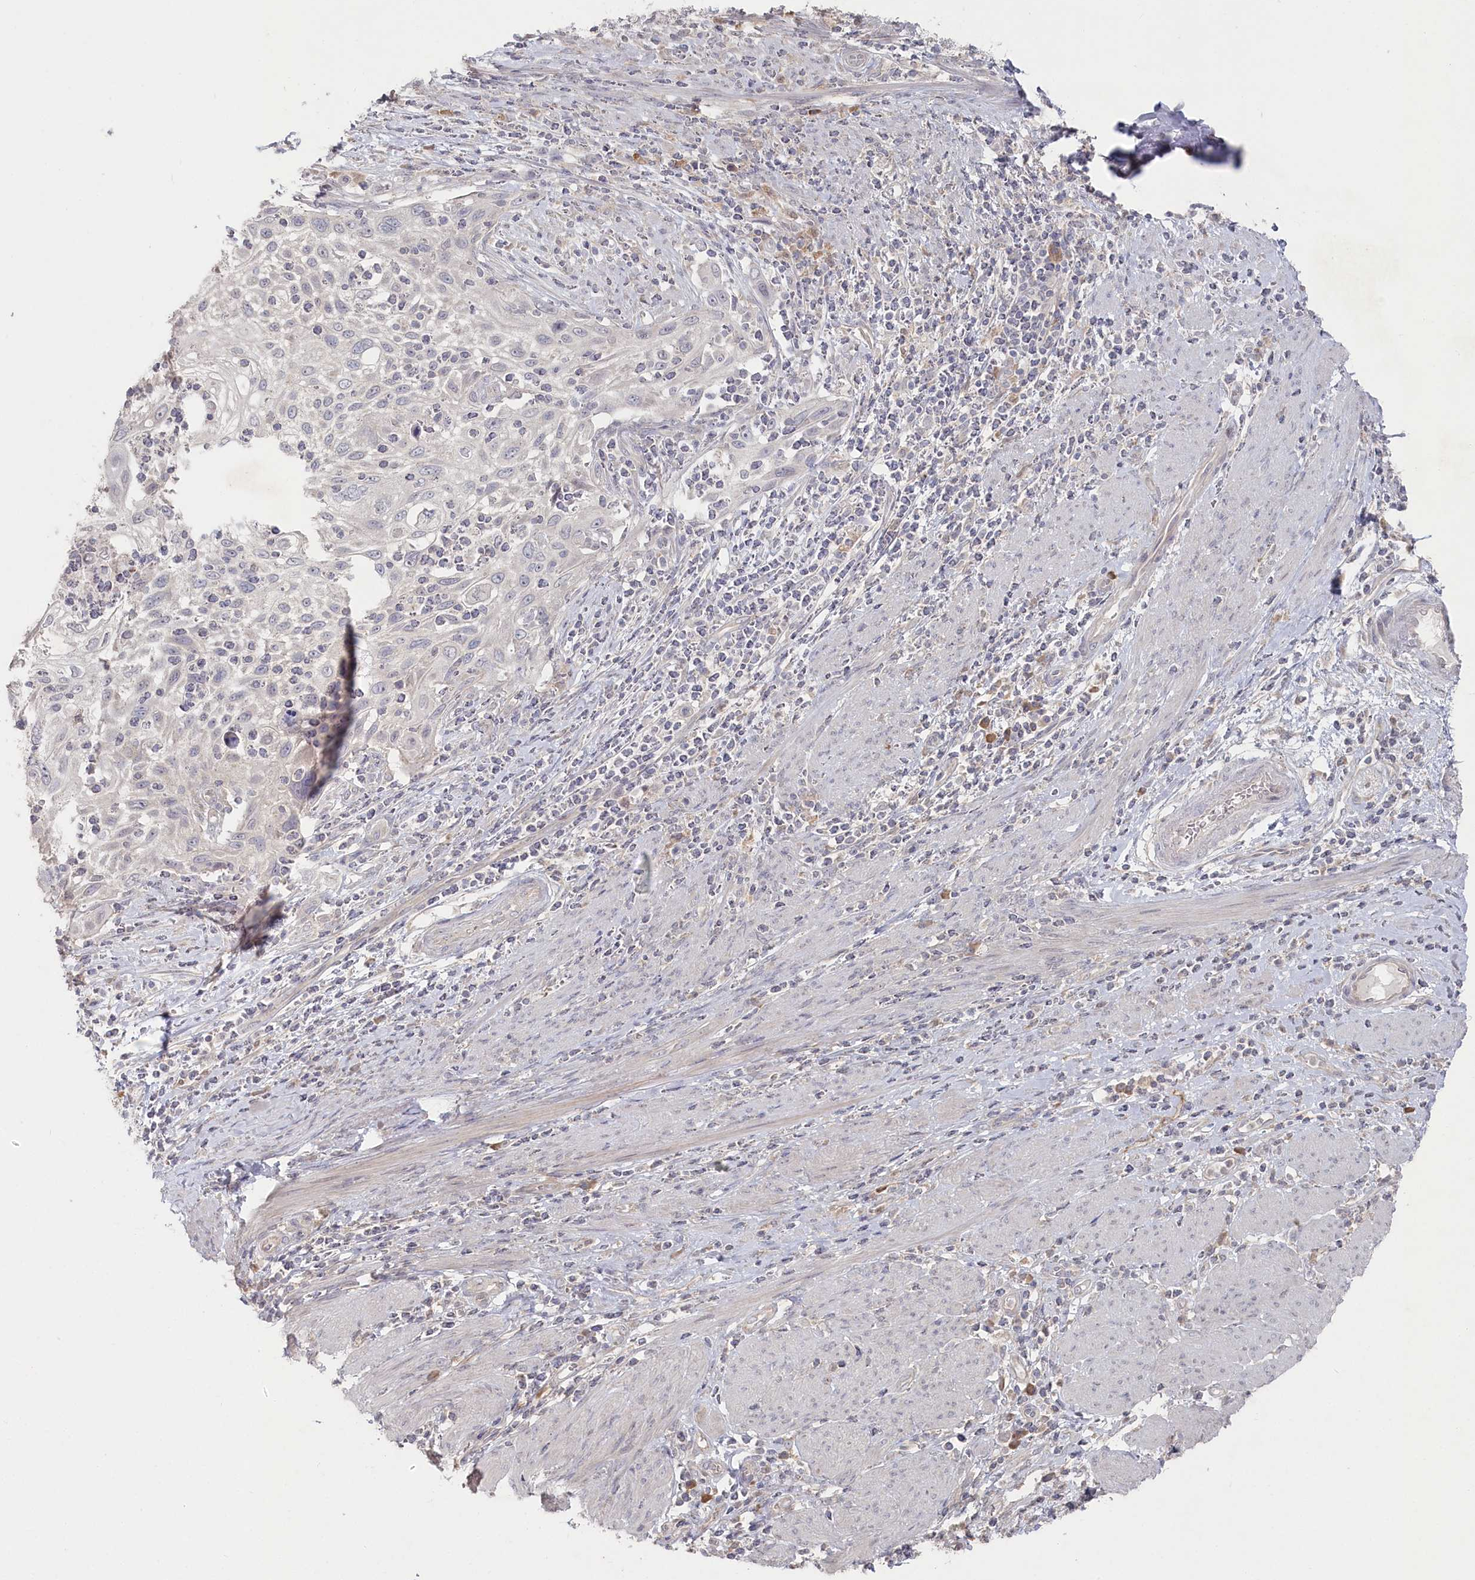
{"staining": {"intensity": "negative", "quantity": "none", "location": "none"}, "tissue": "cervical cancer", "cell_type": "Tumor cells", "image_type": "cancer", "snomed": [{"axis": "morphology", "description": "Squamous cell carcinoma, NOS"}, {"axis": "topography", "description": "Cervix"}], "caption": "Tumor cells are negative for brown protein staining in squamous cell carcinoma (cervical).", "gene": "TGFBRAP1", "patient": {"sex": "female", "age": 70}}